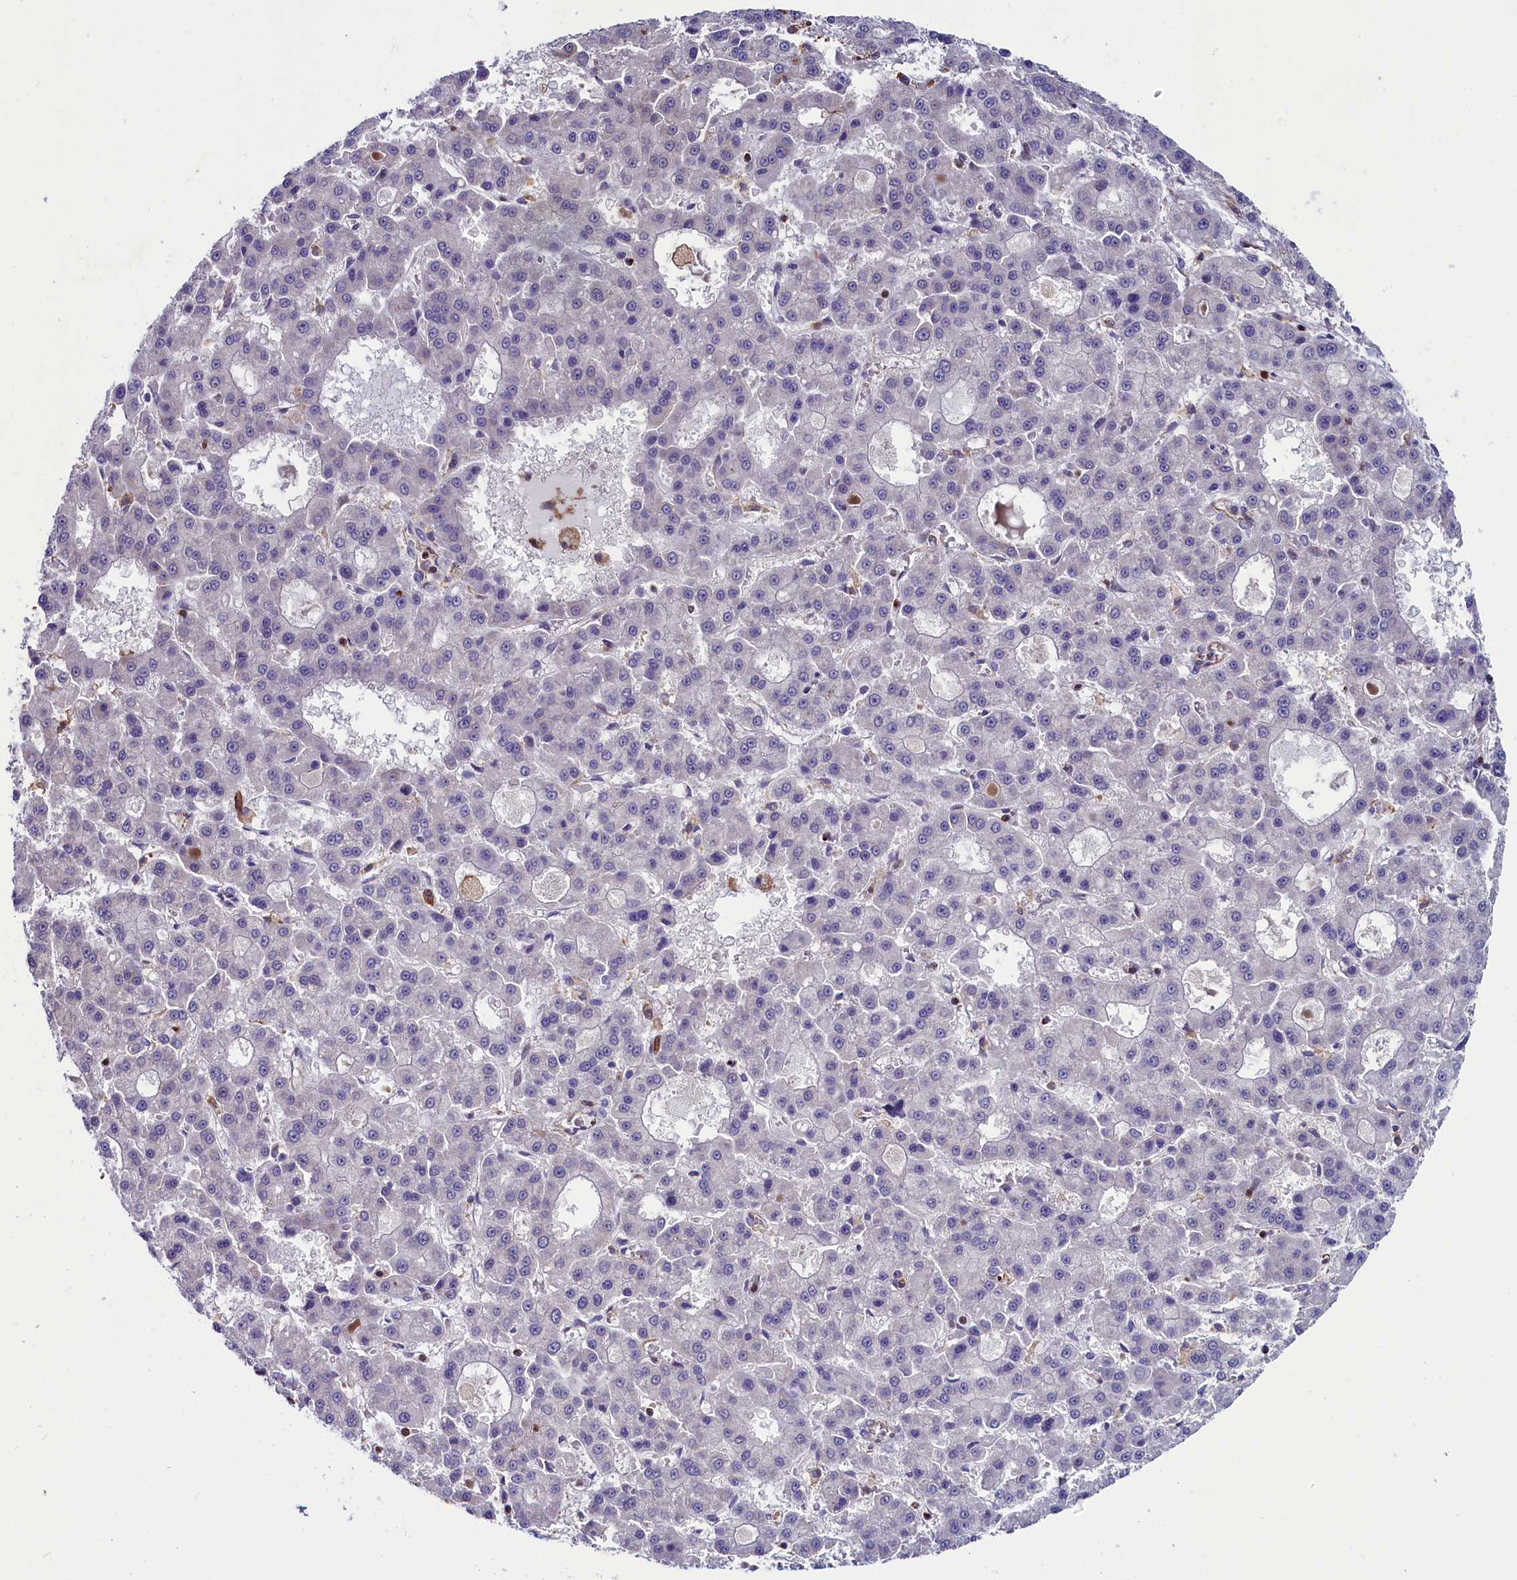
{"staining": {"intensity": "negative", "quantity": "none", "location": "none"}, "tissue": "liver cancer", "cell_type": "Tumor cells", "image_type": "cancer", "snomed": [{"axis": "morphology", "description": "Carcinoma, Hepatocellular, NOS"}, {"axis": "topography", "description": "Liver"}], "caption": "A high-resolution histopathology image shows IHC staining of hepatocellular carcinoma (liver), which displays no significant expression in tumor cells.", "gene": "CIAPIN1", "patient": {"sex": "male", "age": 70}}